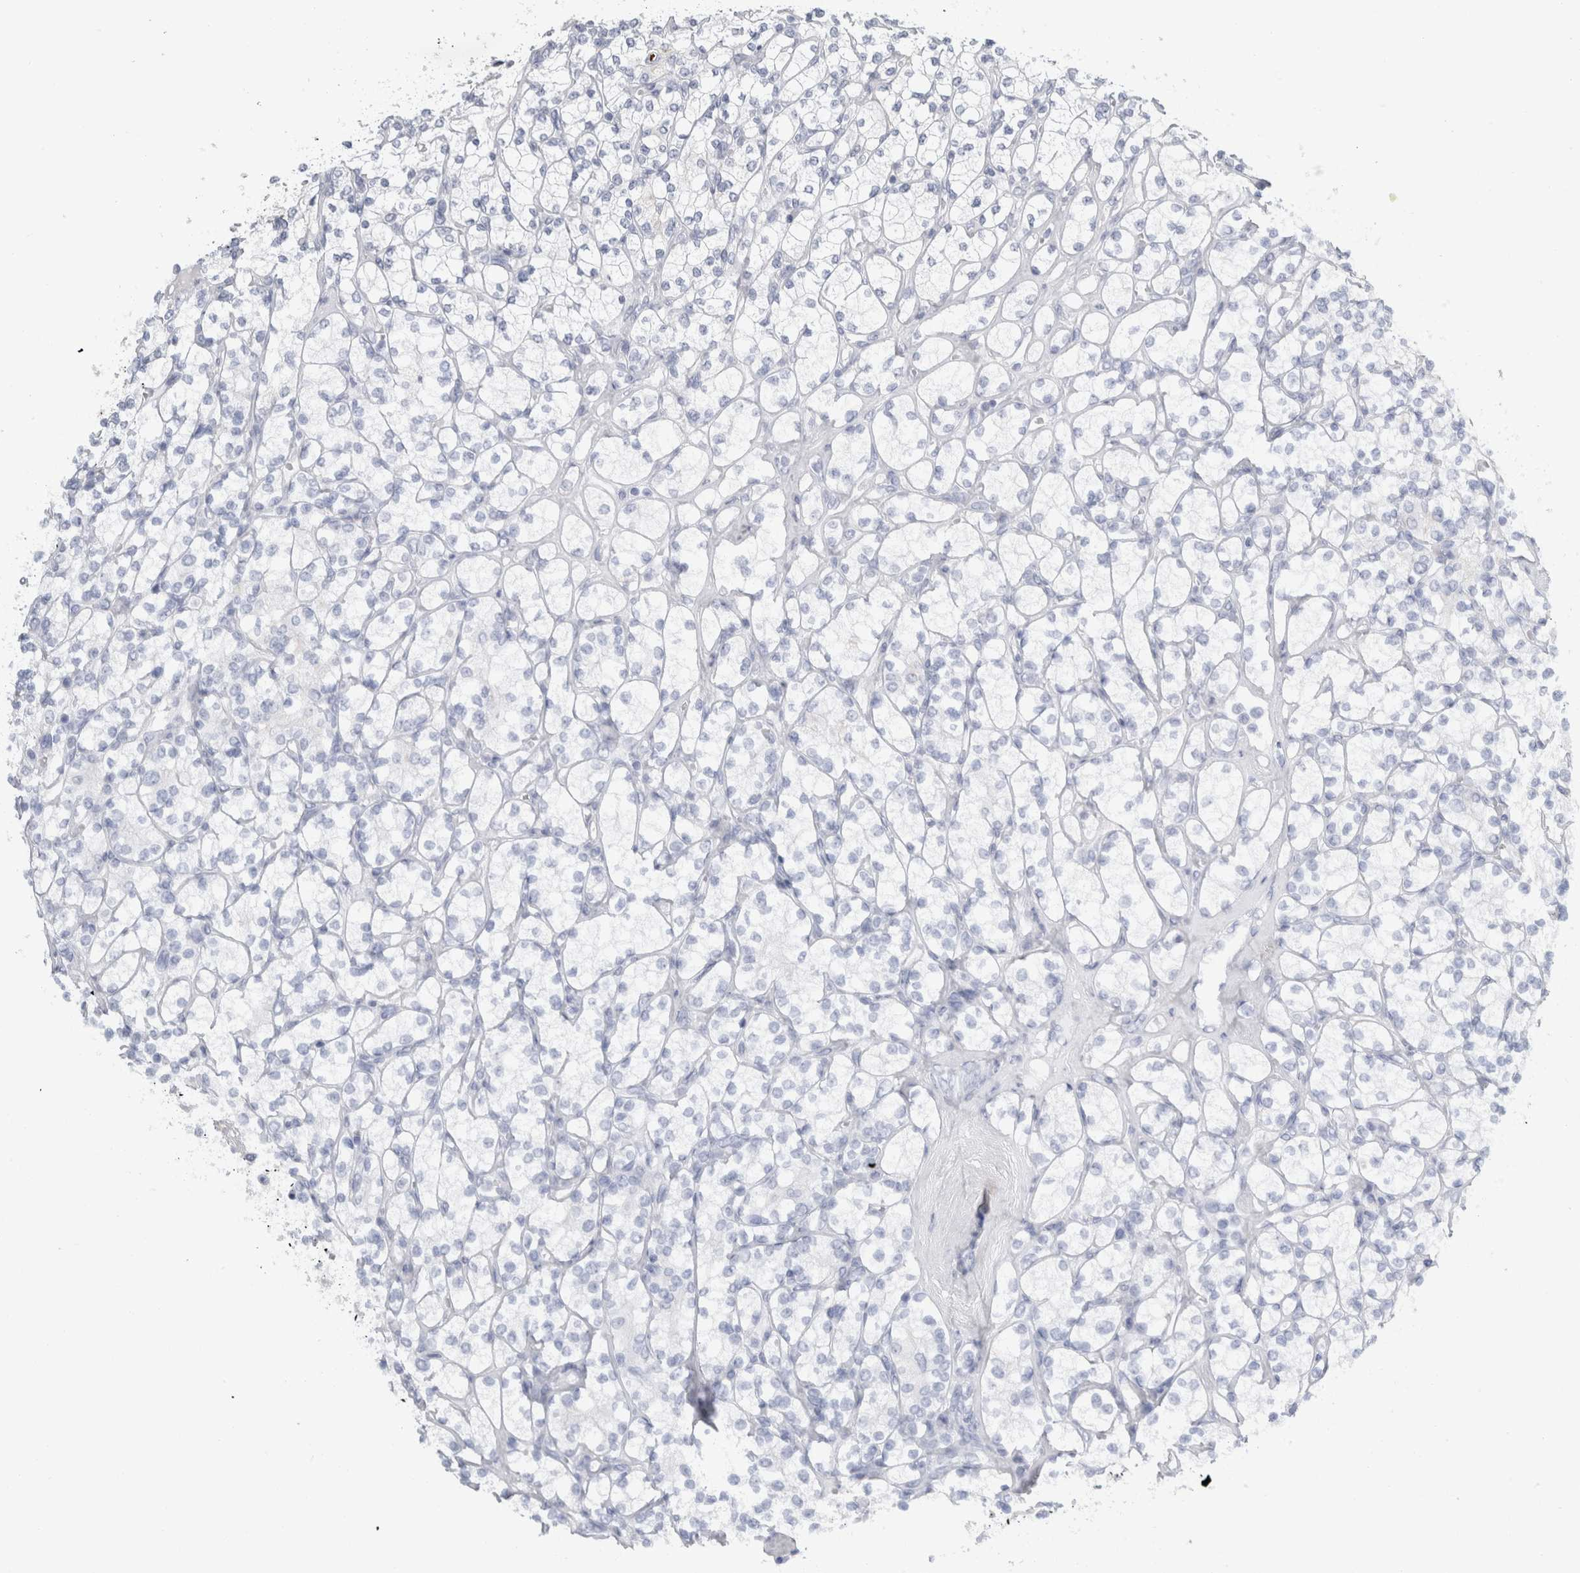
{"staining": {"intensity": "negative", "quantity": "none", "location": "none"}, "tissue": "renal cancer", "cell_type": "Tumor cells", "image_type": "cancer", "snomed": [{"axis": "morphology", "description": "Adenocarcinoma, NOS"}, {"axis": "topography", "description": "Kidney"}], "caption": "This is an immunohistochemistry (IHC) histopathology image of human renal cancer (adenocarcinoma). There is no staining in tumor cells.", "gene": "RPH3AL", "patient": {"sex": "male", "age": 77}}